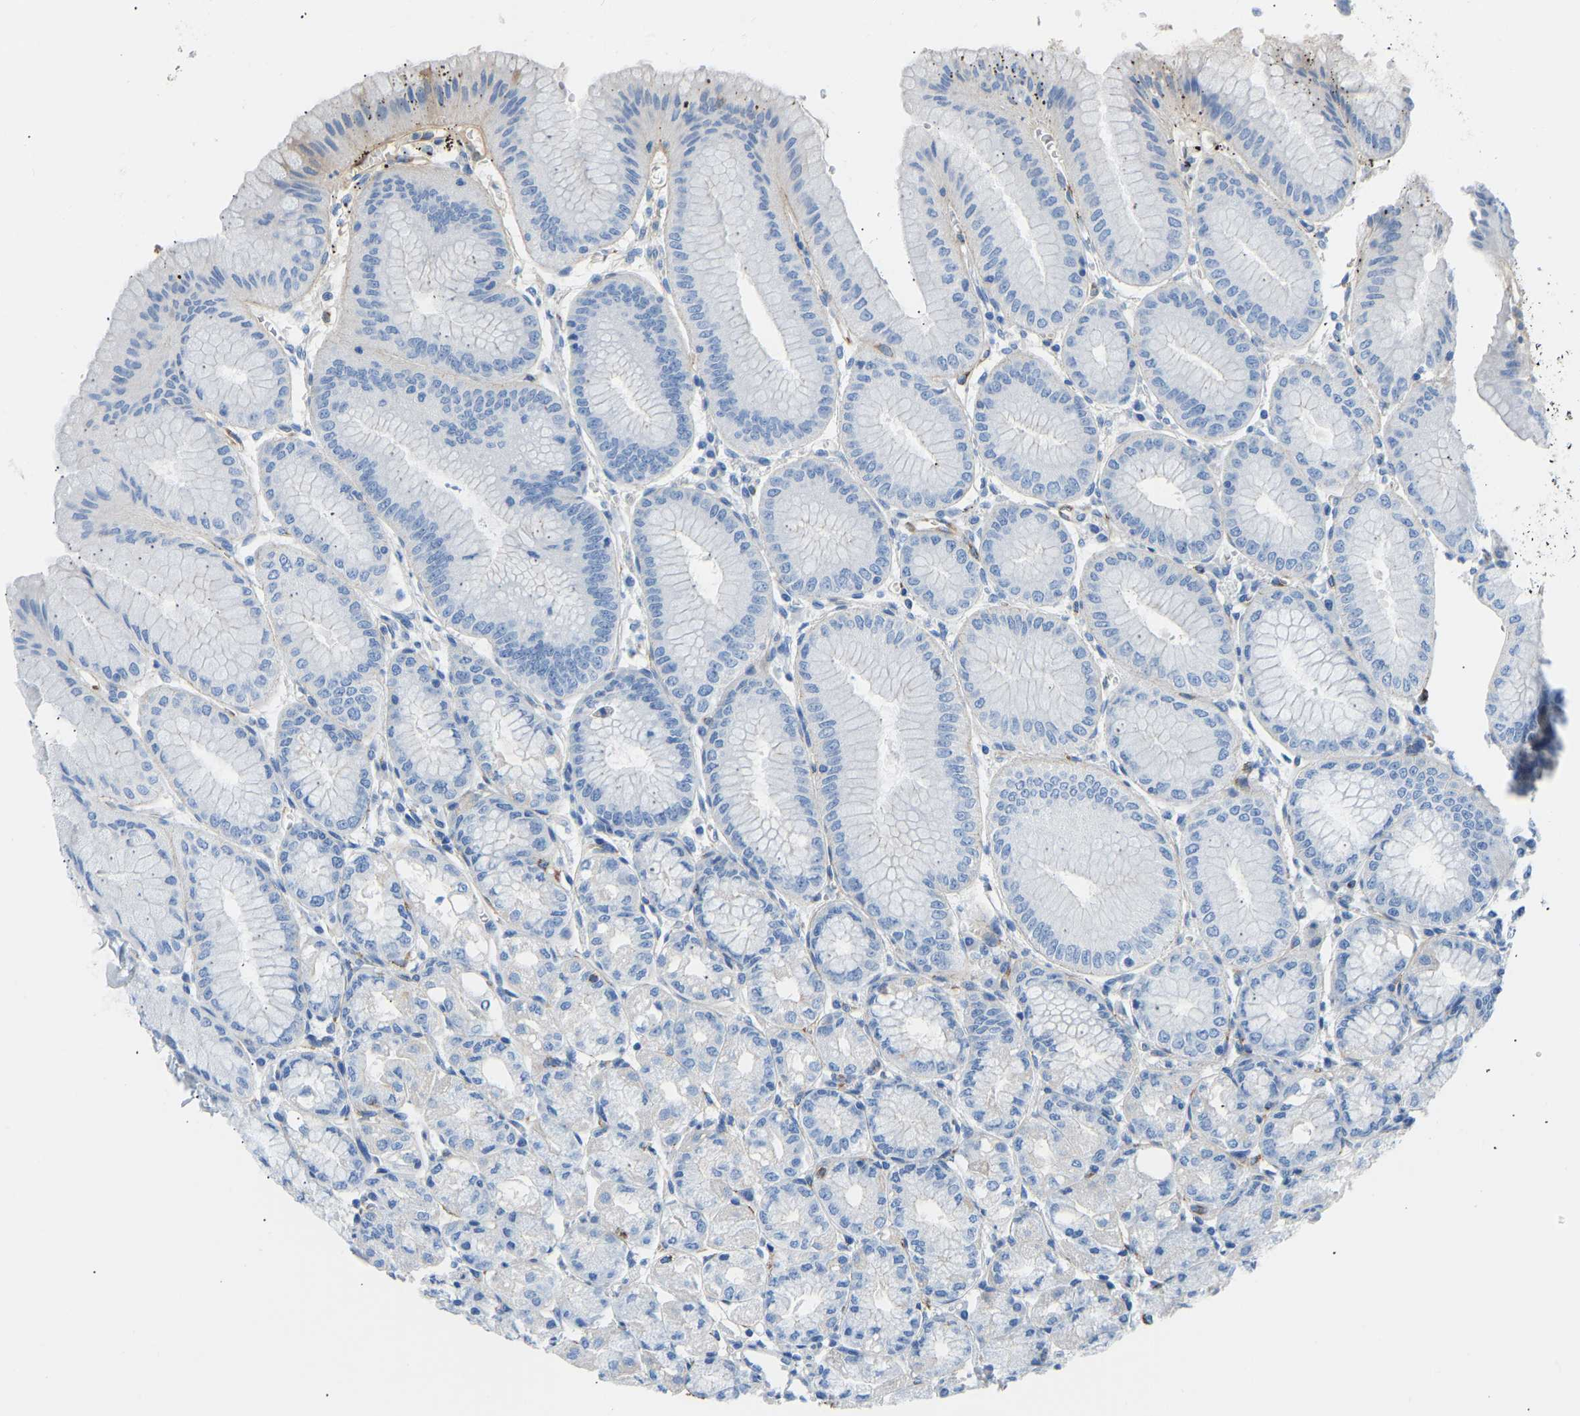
{"staining": {"intensity": "negative", "quantity": "none", "location": "none"}, "tissue": "stomach", "cell_type": "Glandular cells", "image_type": "normal", "snomed": [{"axis": "morphology", "description": "Normal tissue, NOS"}, {"axis": "topography", "description": "Stomach, lower"}], "caption": "This is a photomicrograph of immunohistochemistry (IHC) staining of unremarkable stomach, which shows no positivity in glandular cells. (DAB (3,3'-diaminobenzidine) immunohistochemistry (IHC) with hematoxylin counter stain).", "gene": "COL15A1", "patient": {"sex": "male", "age": 71}}